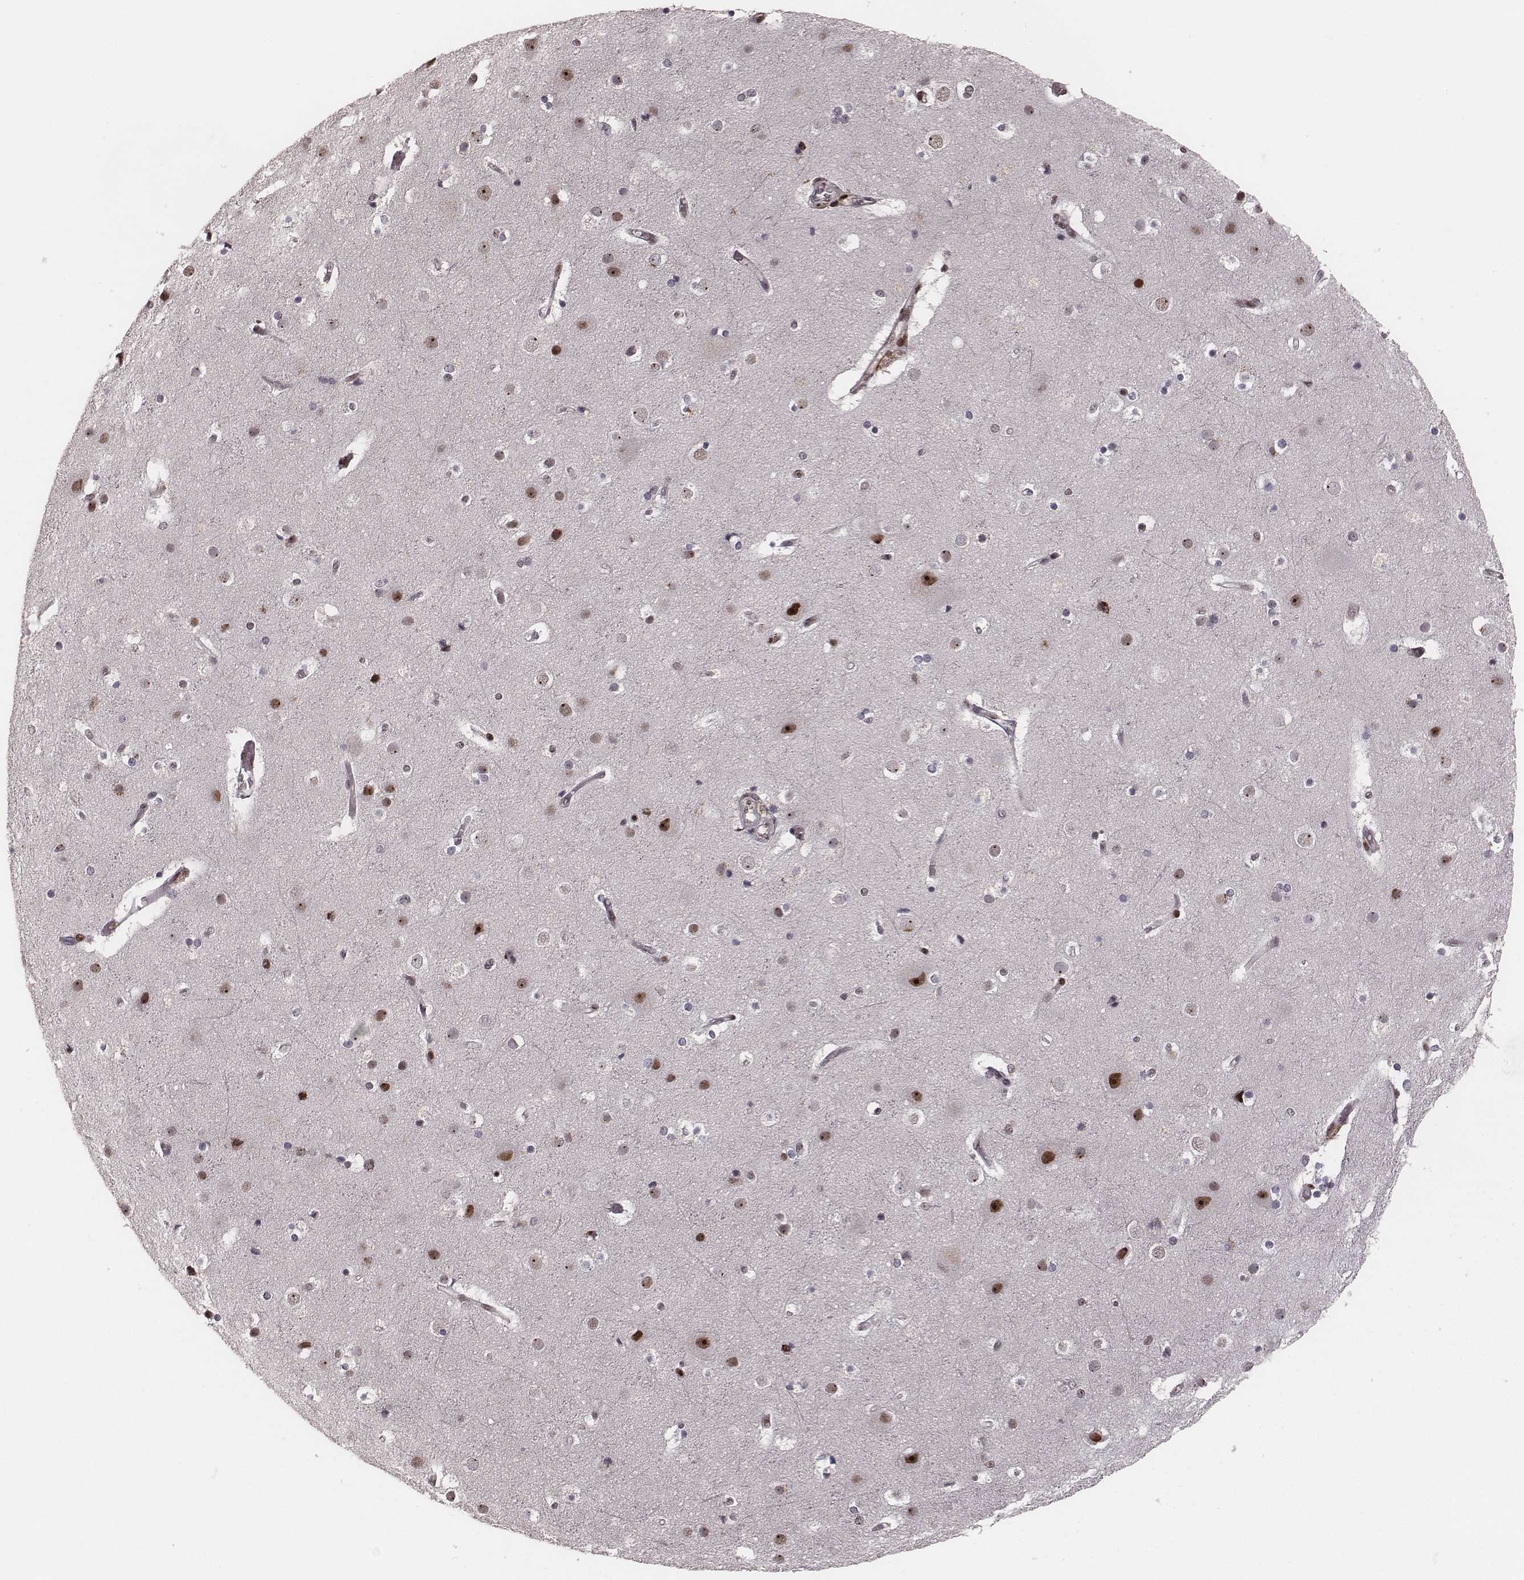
{"staining": {"intensity": "moderate", "quantity": "<25%", "location": "nuclear"}, "tissue": "cerebral cortex", "cell_type": "Endothelial cells", "image_type": "normal", "snomed": [{"axis": "morphology", "description": "Normal tissue, NOS"}, {"axis": "topography", "description": "Cerebral cortex"}], "caption": "High-power microscopy captured an immunohistochemistry (IHC) image of unremarkable cerebral cortex, revealing moderate nuclear positivity in approximately <25% of endothelial cells.", "gene": "VRK3", "patient": {"sex": "female", "age": 52}}